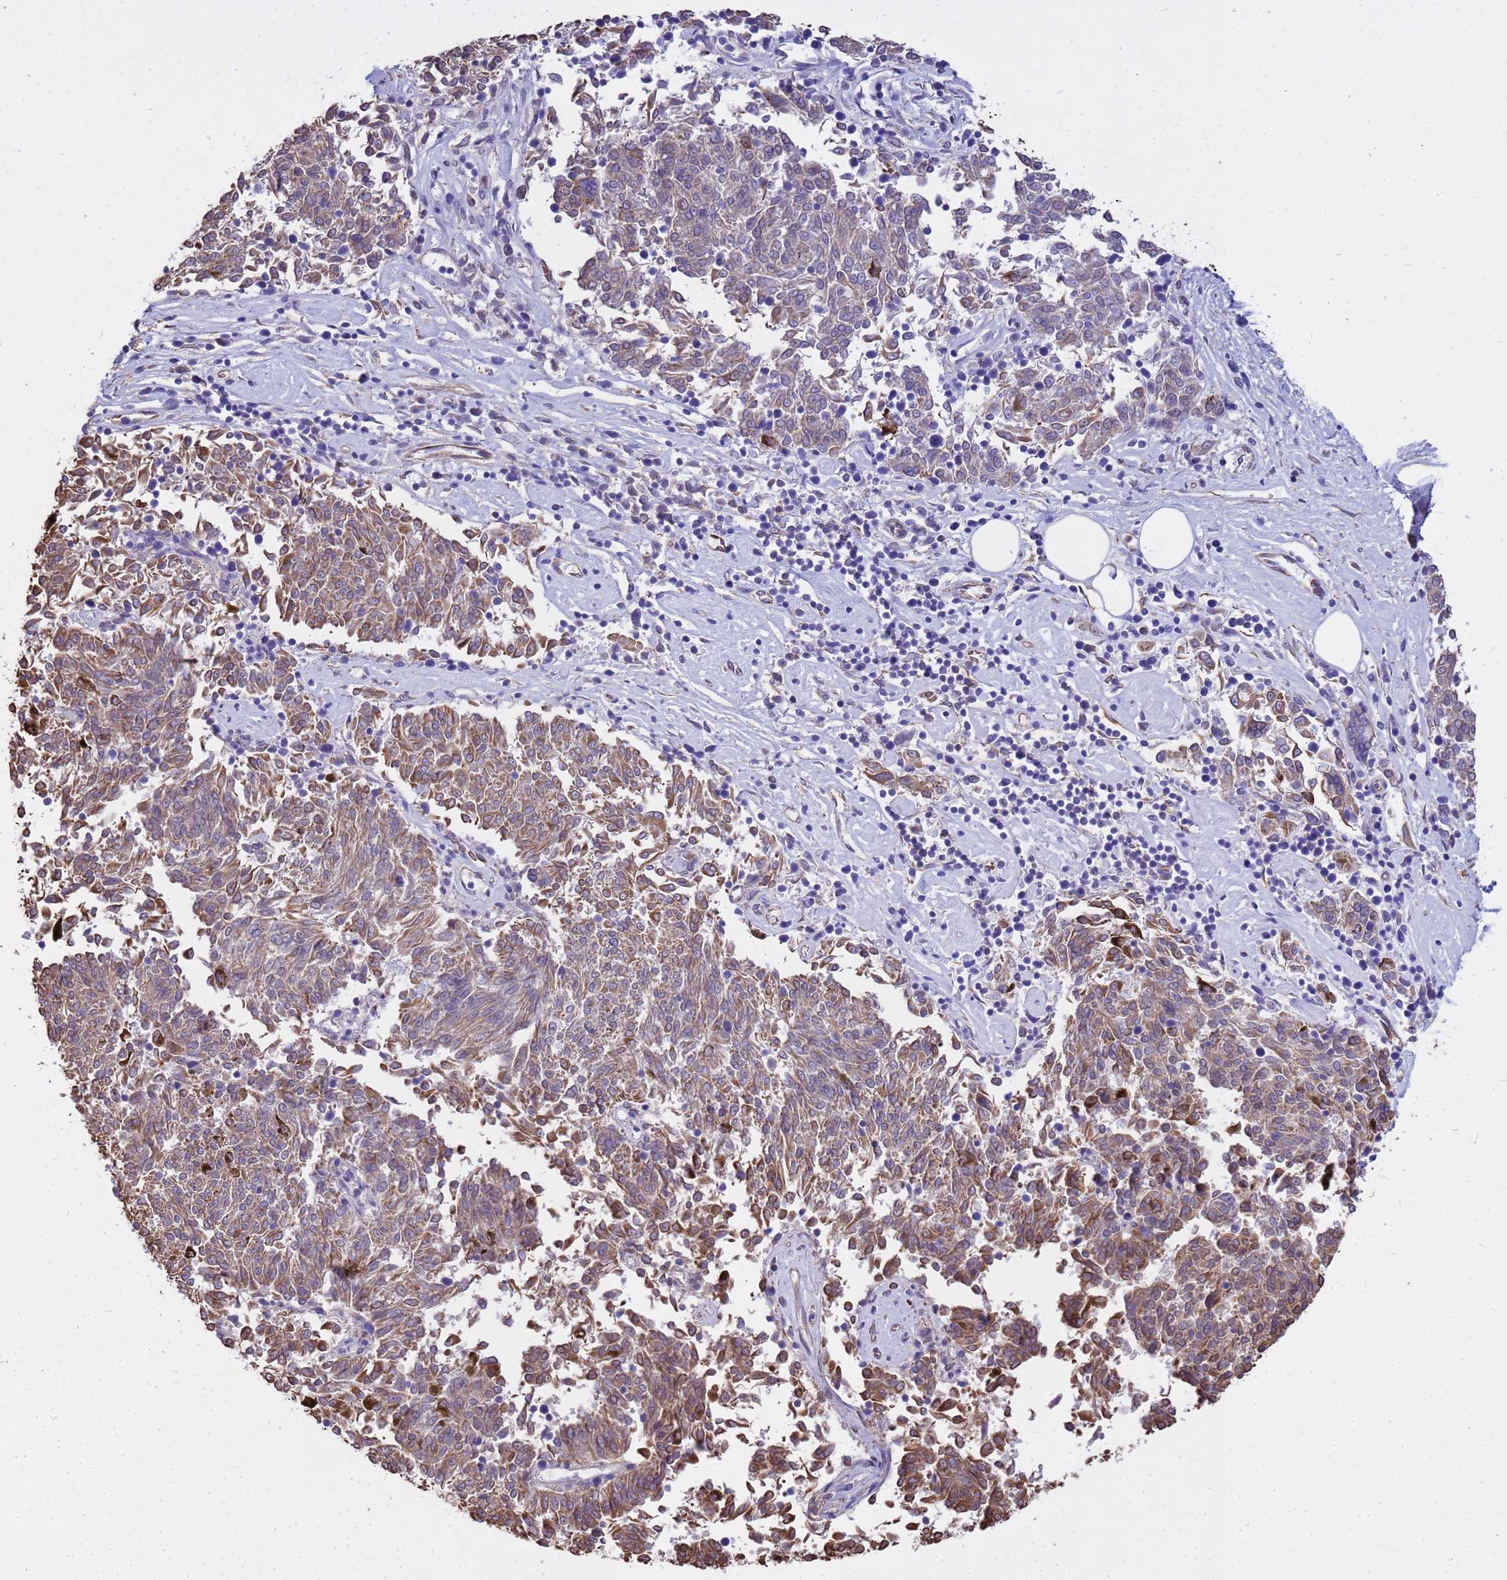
{"staining": {"intensity": "weak", "quantity": "25%-75%", "location": "cytoplasmic/membranous"}, "tissue": "melanoma", "cell_type": "Tumor cells", "image_type": "cancer", "snomed": [{"axis": "morphology", "description": "Malignant melanoma, NOS"}, {"axis": "topography", "description": "Skin"}], "caption": "High-magnification brightfield microscopy of malignant melanoma stained with DAB (3,3'-diaminobenzidine) (brown) and counterstained with hematoxylin (blue). tumor cells exhibit weak cytoplasmic/membranous positivity is present in about25%-75% of cells.", "gene": "TCEAL3", "patient": {"sex": "female", "age": 72}}